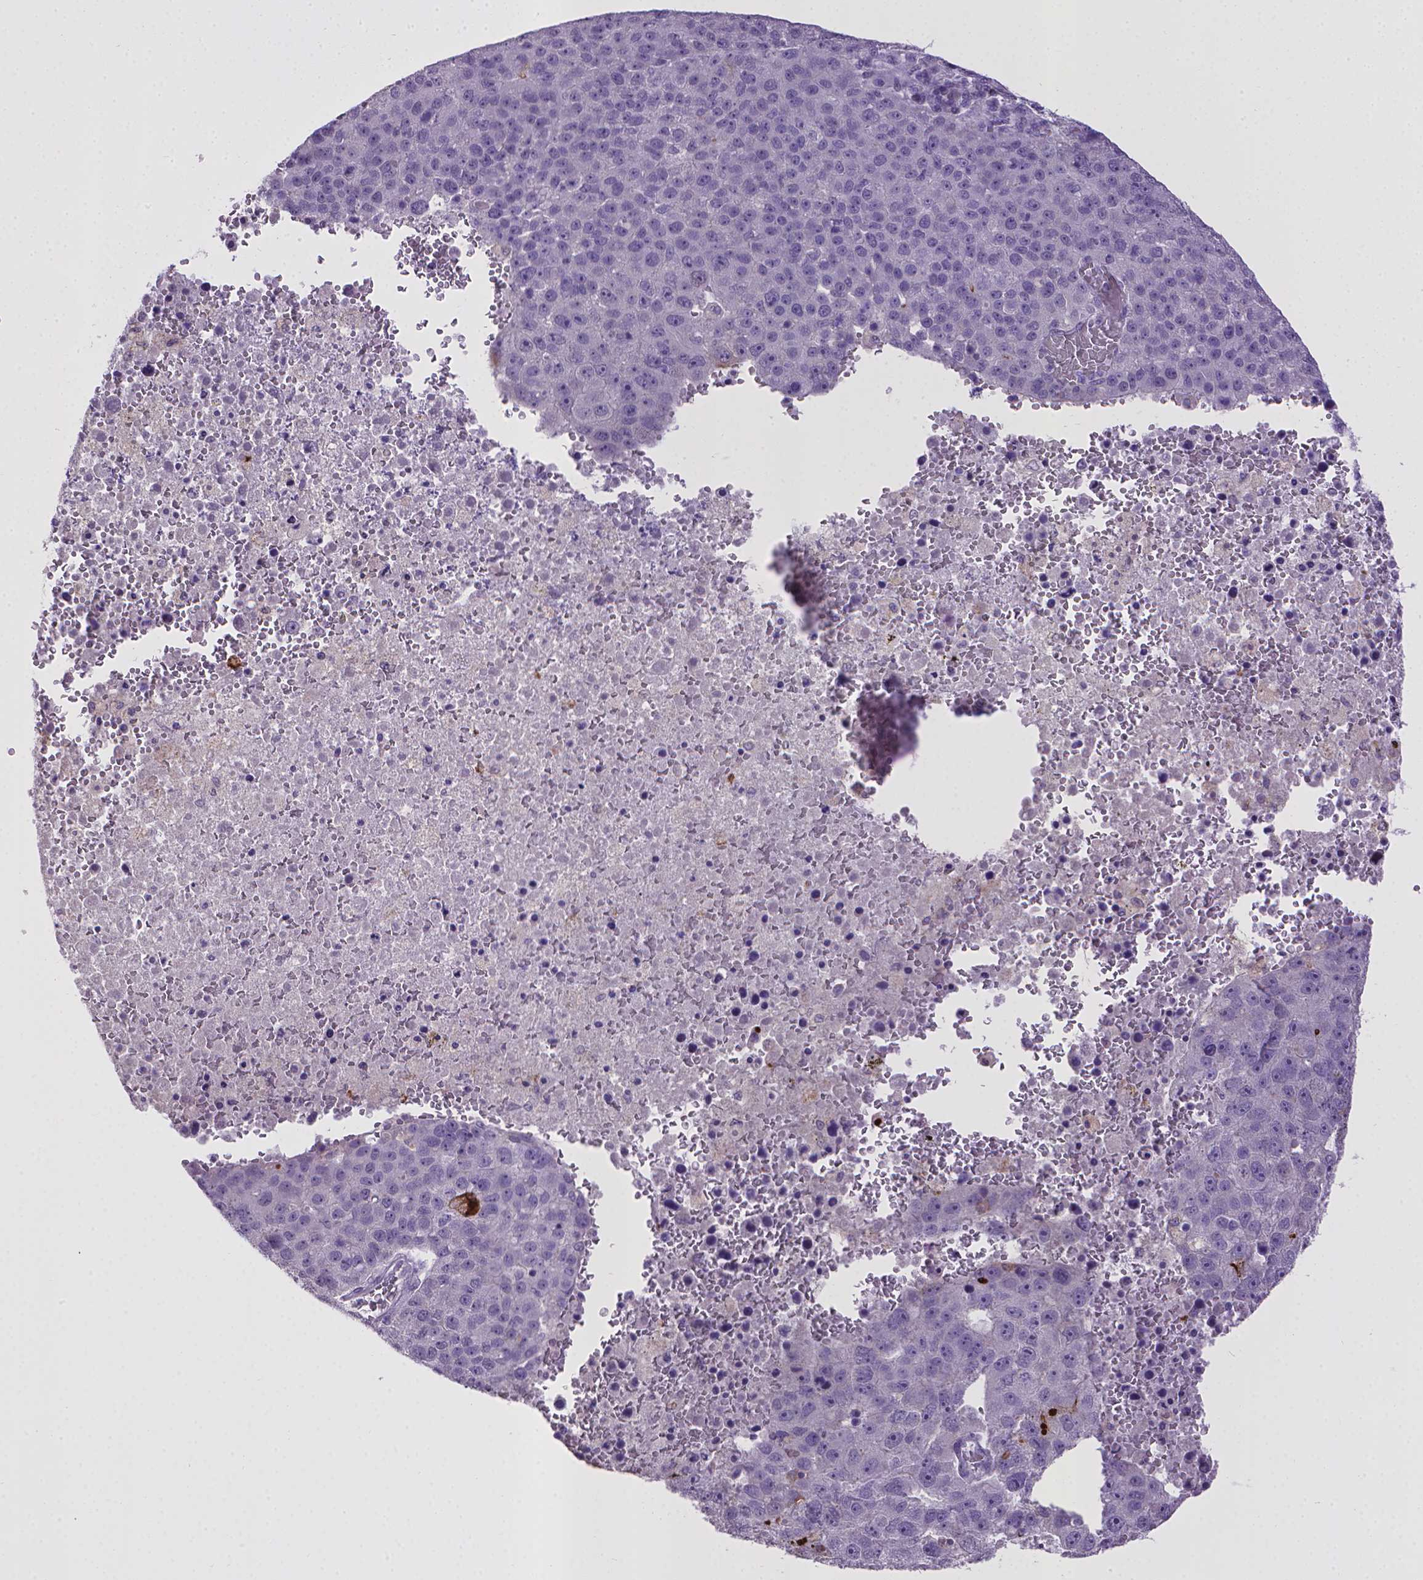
{"staining": {"intensity": "negative", "quantity": "none", "location": "none"}, "tissue": "pancreatic cancer", "cell_type": "Tumor cells", "image_type": "cancer", "snomed": [{"axis": "morphology", "description": "Adenocarcinoma, NOS"}, {"axis": "topography", "description": "Pancreas"}], "caption": "Immunohistochemistry of human pancreatic cancer (adenocarcinoma) displays no positivity in tumor cells.", "gene": "KMO", "patient": {"sex": "female", "age": 61}}